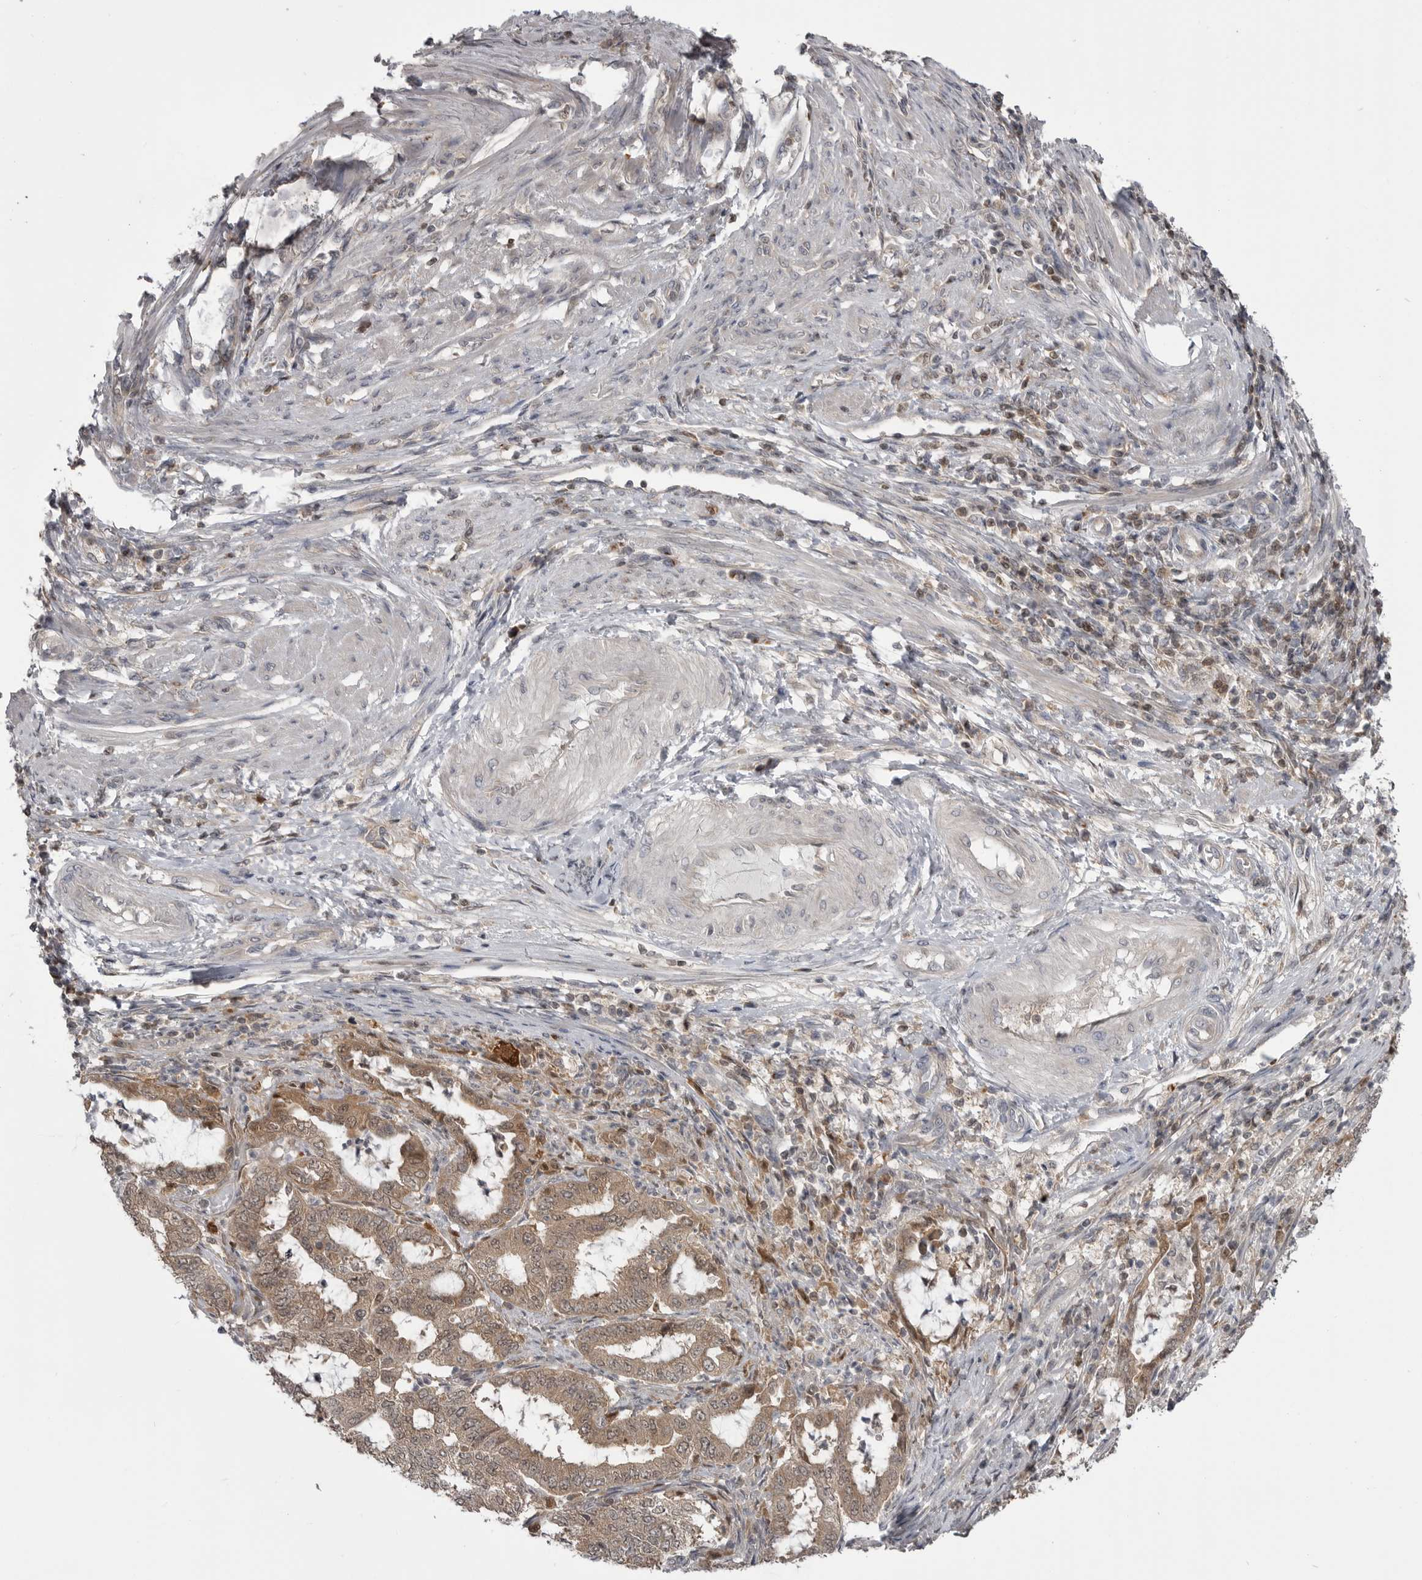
{"staining": {"intensity": "moderate", "quantity": ">75%", "location": "cytoplasmic/membranous"}, "tissue": "endometrial cancer", "cell_type": "Tumor cells", "image_type": "cancer", "snomed": [{"axis": "morphology", "description": "Adenocarcinoma, NOS"}, {"axis": "topography", "description": "Endometrium"}], "caption": "Immunohistochemical staining of human endometrial adenocarcinoma demonstrates moderate cytoplasmic/membranous protein positivity in approximately >75% of tumor cells.", "gene": "MAPK13", "patient": {"sex": "female", "age": 51}}